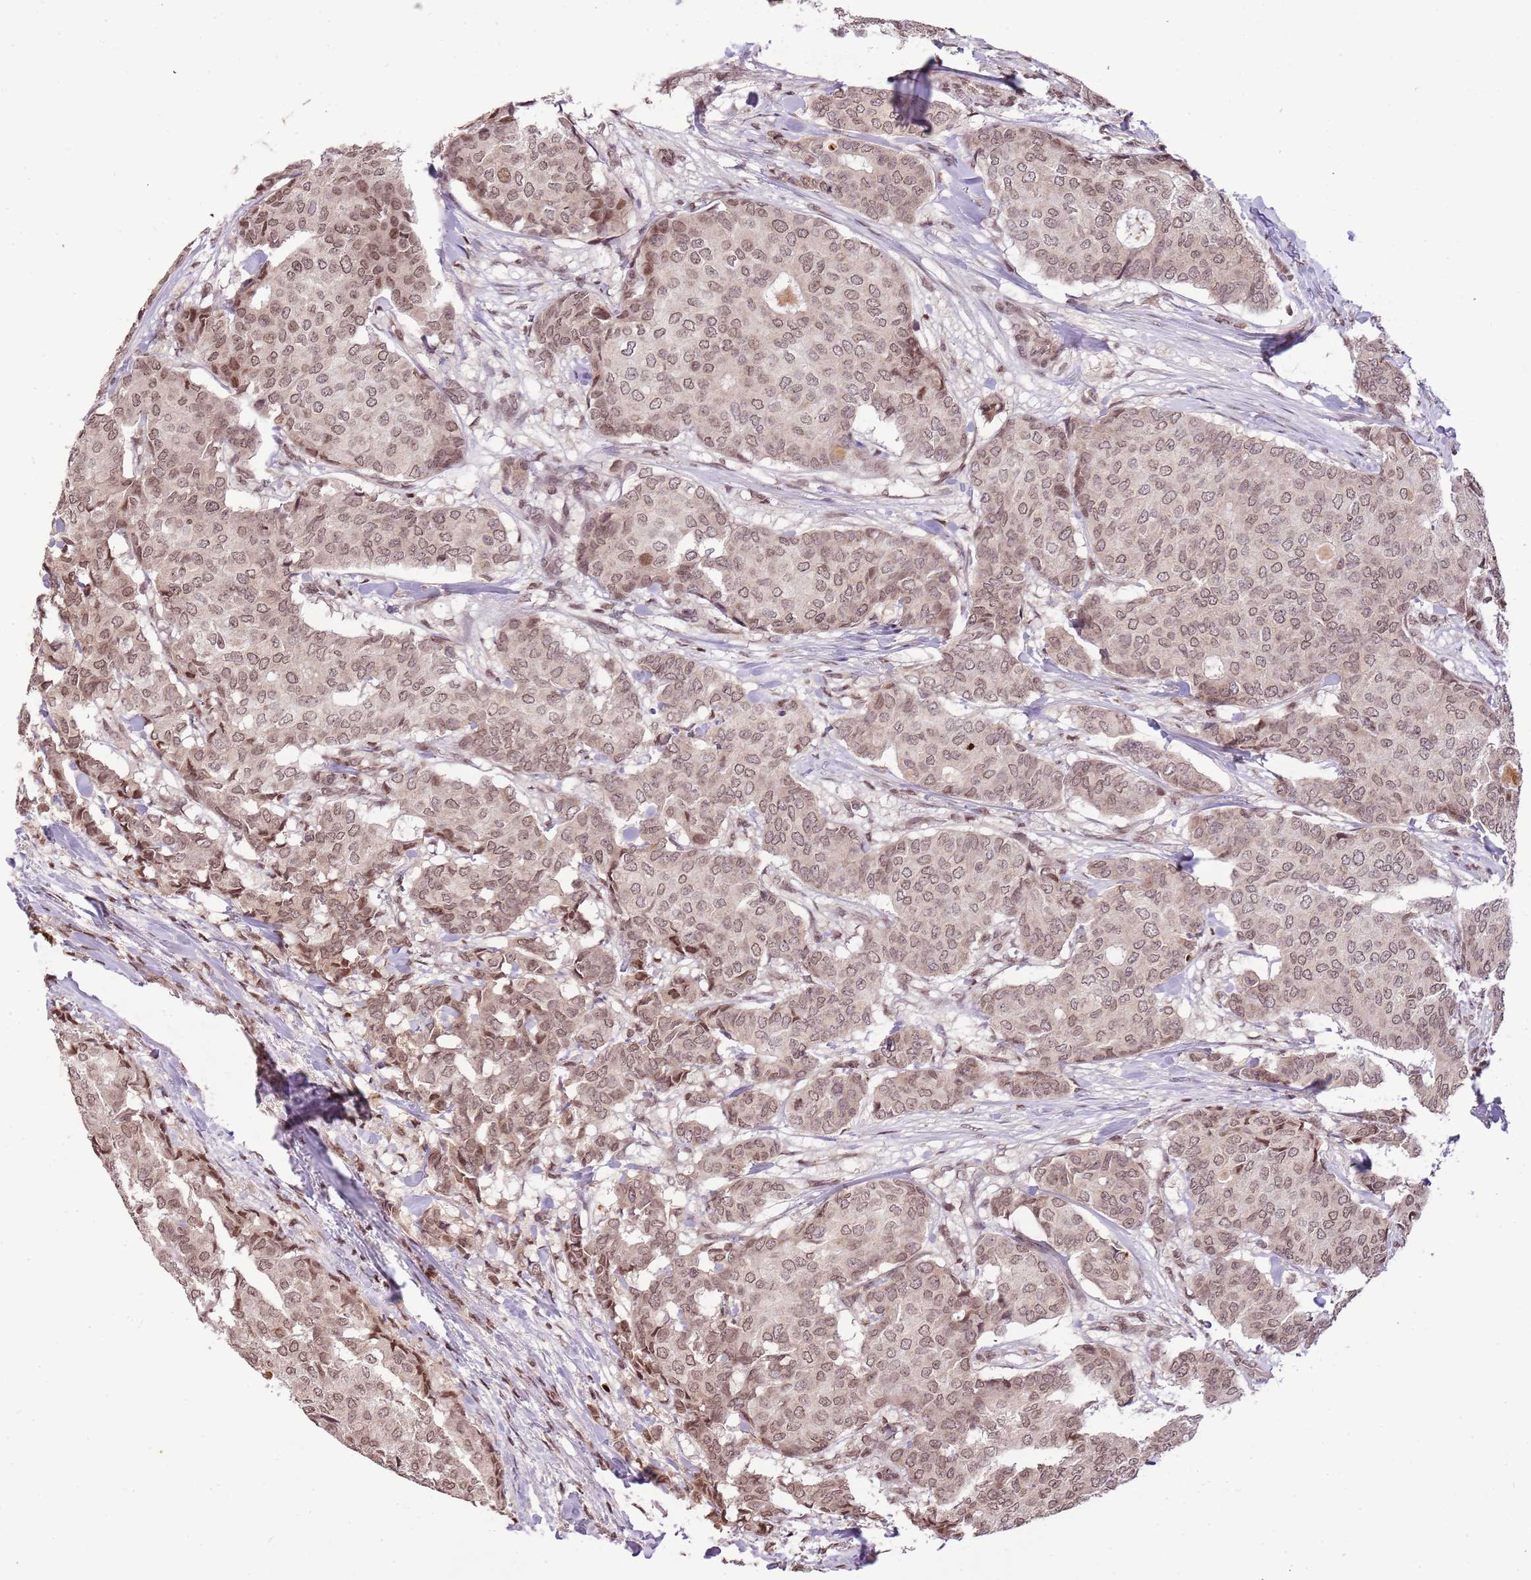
{"staining": {"intensity": "weak", "quantity": ">75%", "location": "nuclear"}, "tissue": "breast cancer", "cell_type": "Tumor cells", "image_type": "cancer", "snomed": [{"axis": "morphology", "description": "Duct carcinoma"}, {"axis": "topography", "description": "Breast"}], "caption": "Tumor cells show weak nuclear staining in approximately >75% of cells in breast cancer.", "gene": "SAMSN1", "patient": {"sex": "female", "age": 75}}